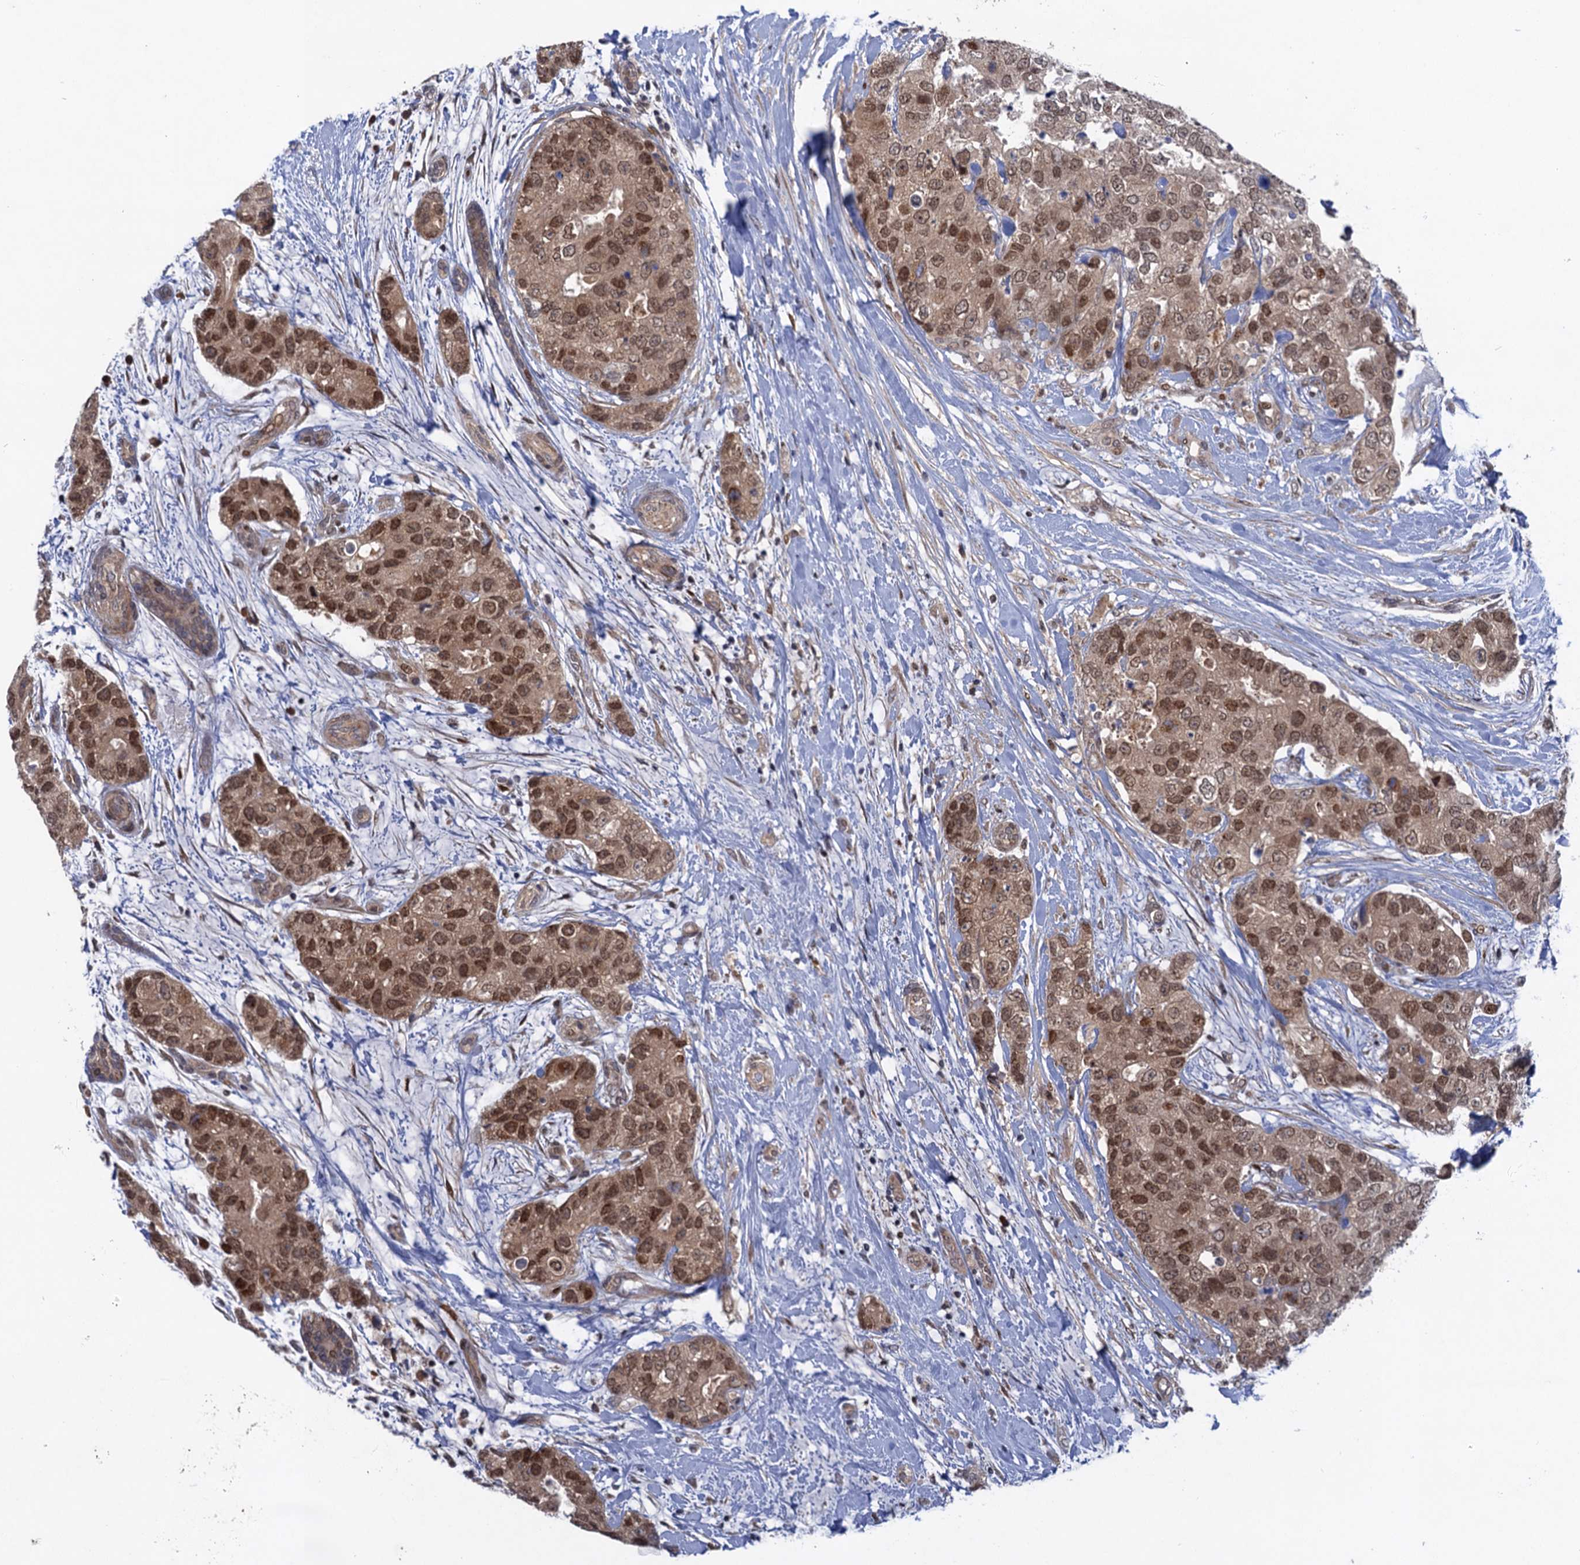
{"staining": {"intensity": "moderate", "quantity": ">75%", "location": "nuclear"}, "tissue": "breast cancer", "cell_type": "Tumor cells", "image_type": "cancer", "snomed": [{"axis": "morphology", "description": "Duct carcinoma"}, {"axis": "topography", "description": "Breast"}], "caption": "High-power microscopy captured an immunohistochemistry histopathology image of breast cancer (infiltrating ductal carcinoma), revealing moderate nuclear expression in approximately >75% of tumor cells.", "gene": "NEK8", "patient": {"sex": "female", "age": 62}}